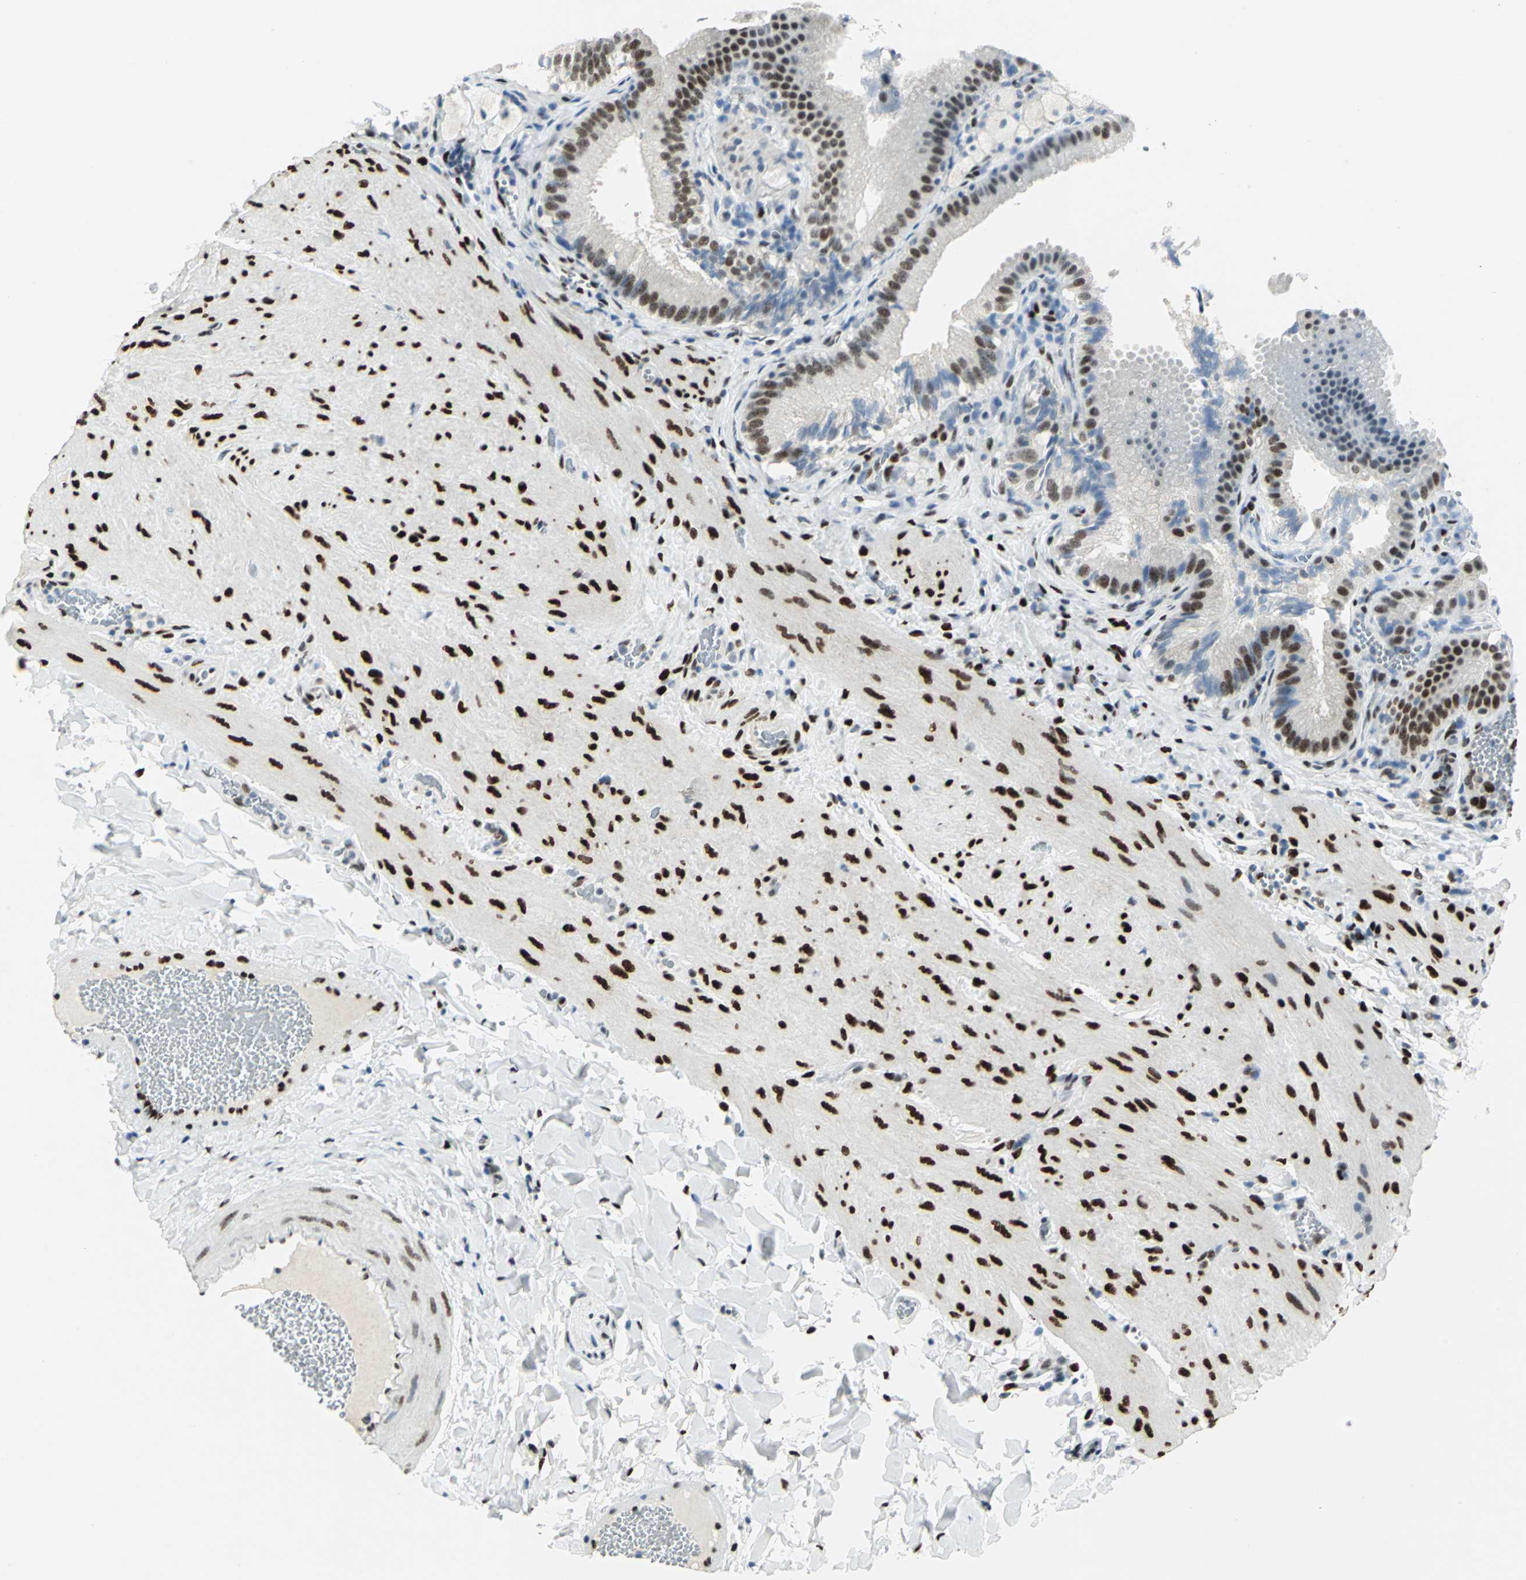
{"staining": {"intensity": "strong", "quantity": ">75%", "location": "nuclear"}, "tissue": "gallbladder", "cell_type": "Glandular cells", "image_type": "normal", "snomed": [{"axis": "morphology", "description": "Normal tissue, NOS"}, {"axis": "topography", "description": "Gallbladder"}], "caption": "High-power microscopy captured an IHC image of normal gallbladder, revealing strong nuclear staining in about >75% of glandular cells. The protein of interest is stained brown, and the nuclei are stained in blue (DAB (3,3'-diaminobenzidine) IHC with brightfield microscopy, high magnification).", "gene": "MEIS2", "patient": {"sex": "female", "age": 24}}